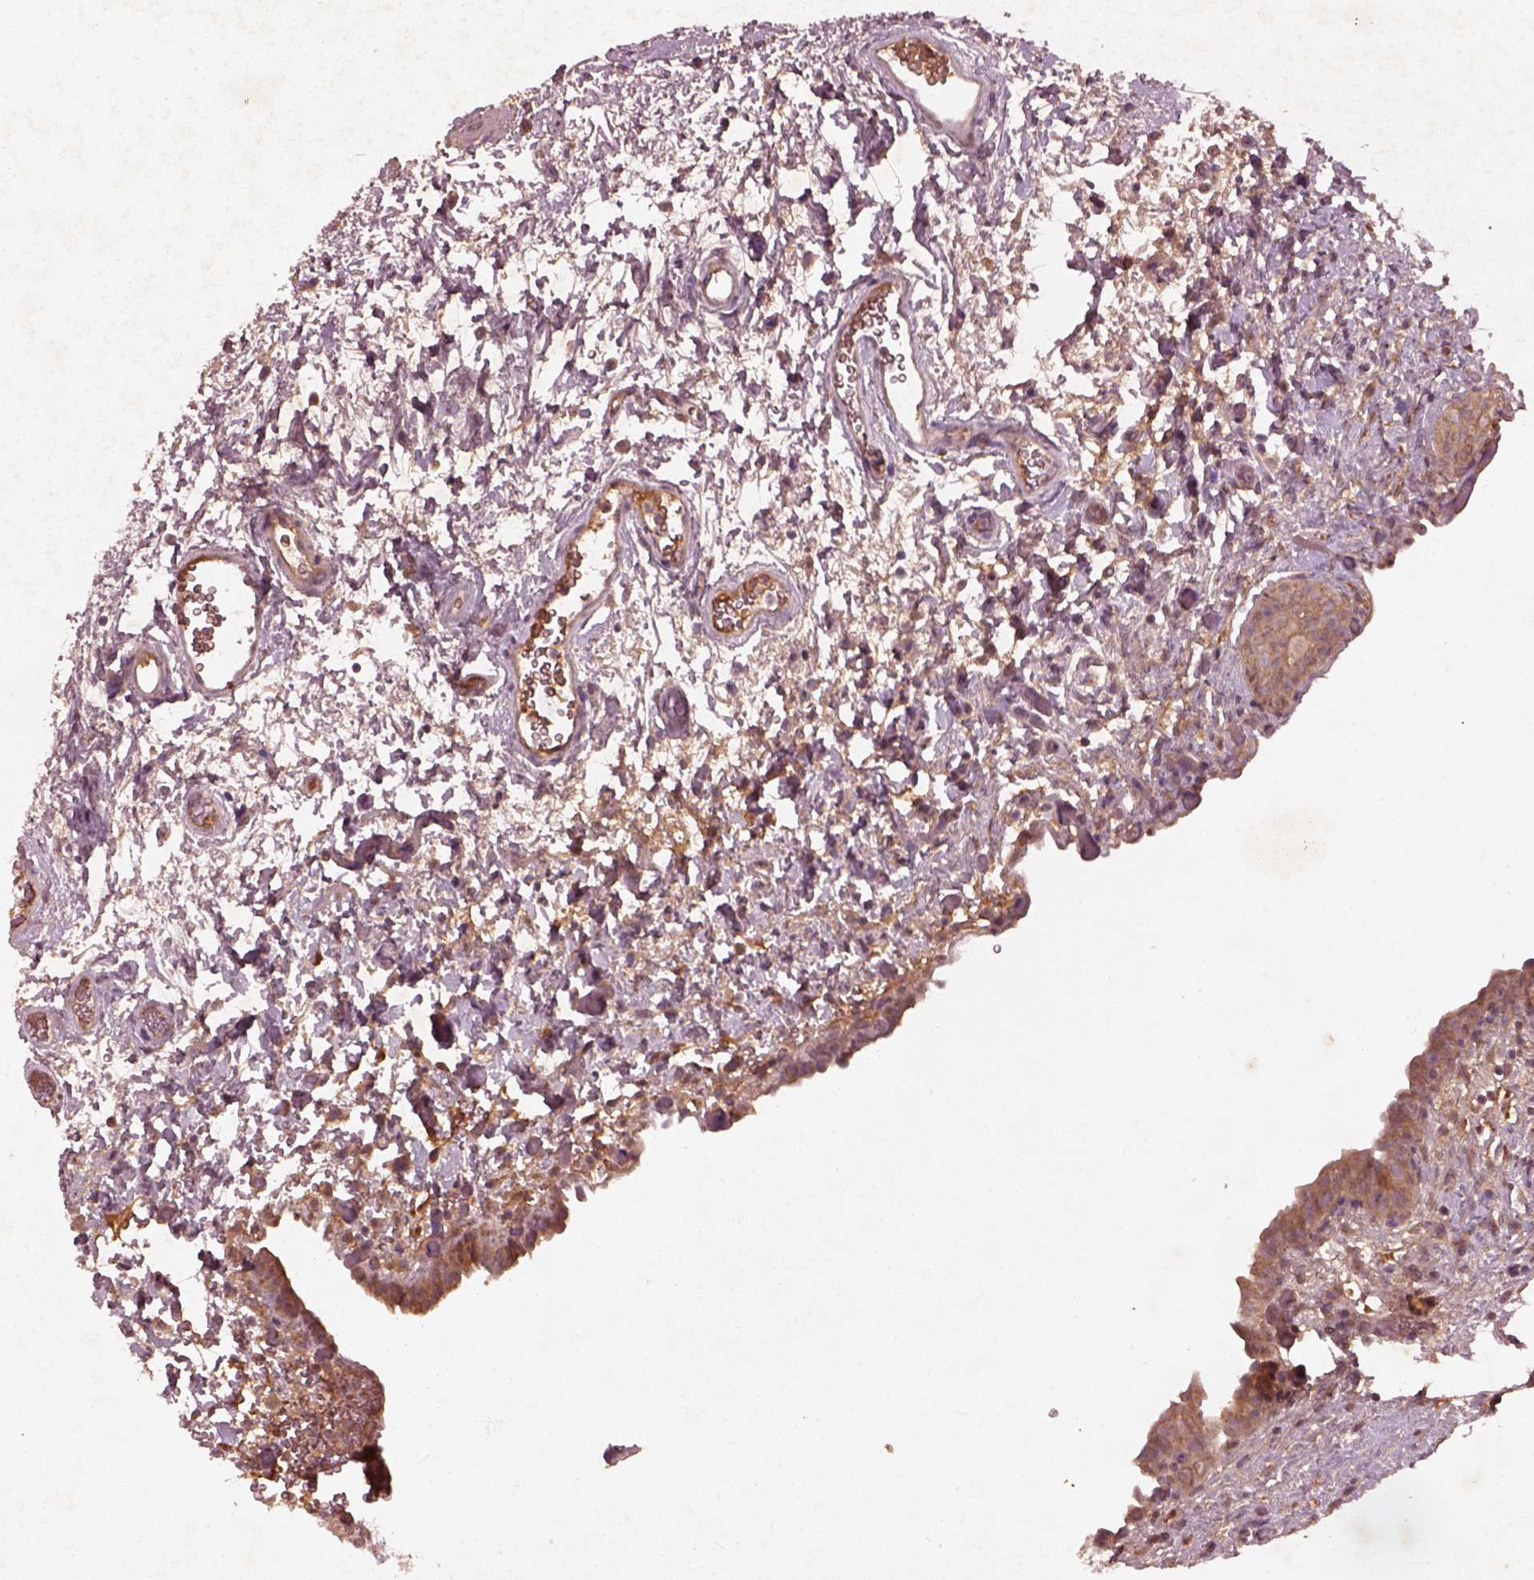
{"staining": {"intensity": "moderate", "quantity": ">75%", "location": "cytoplasmic/membranous"}, "tissue": "urinary bladder", "cell_type": "Urothelial cells", "image_type": "normal", "snomed": [{"axis": "morphology", "description": "Normal tissue, NOS"}, {"axis": "topography", "description": "Urinary bladder"}], "caption": "A brown stain shows moderate cytoplasmic/membranous staining of a protein in urothelial cells of benign urinary bladder. Ihc stains the protein of interest in brown and the nuclei are stained blue.", "gene": "FAM234A", "patient": {"sex": "male", "age": 69}}